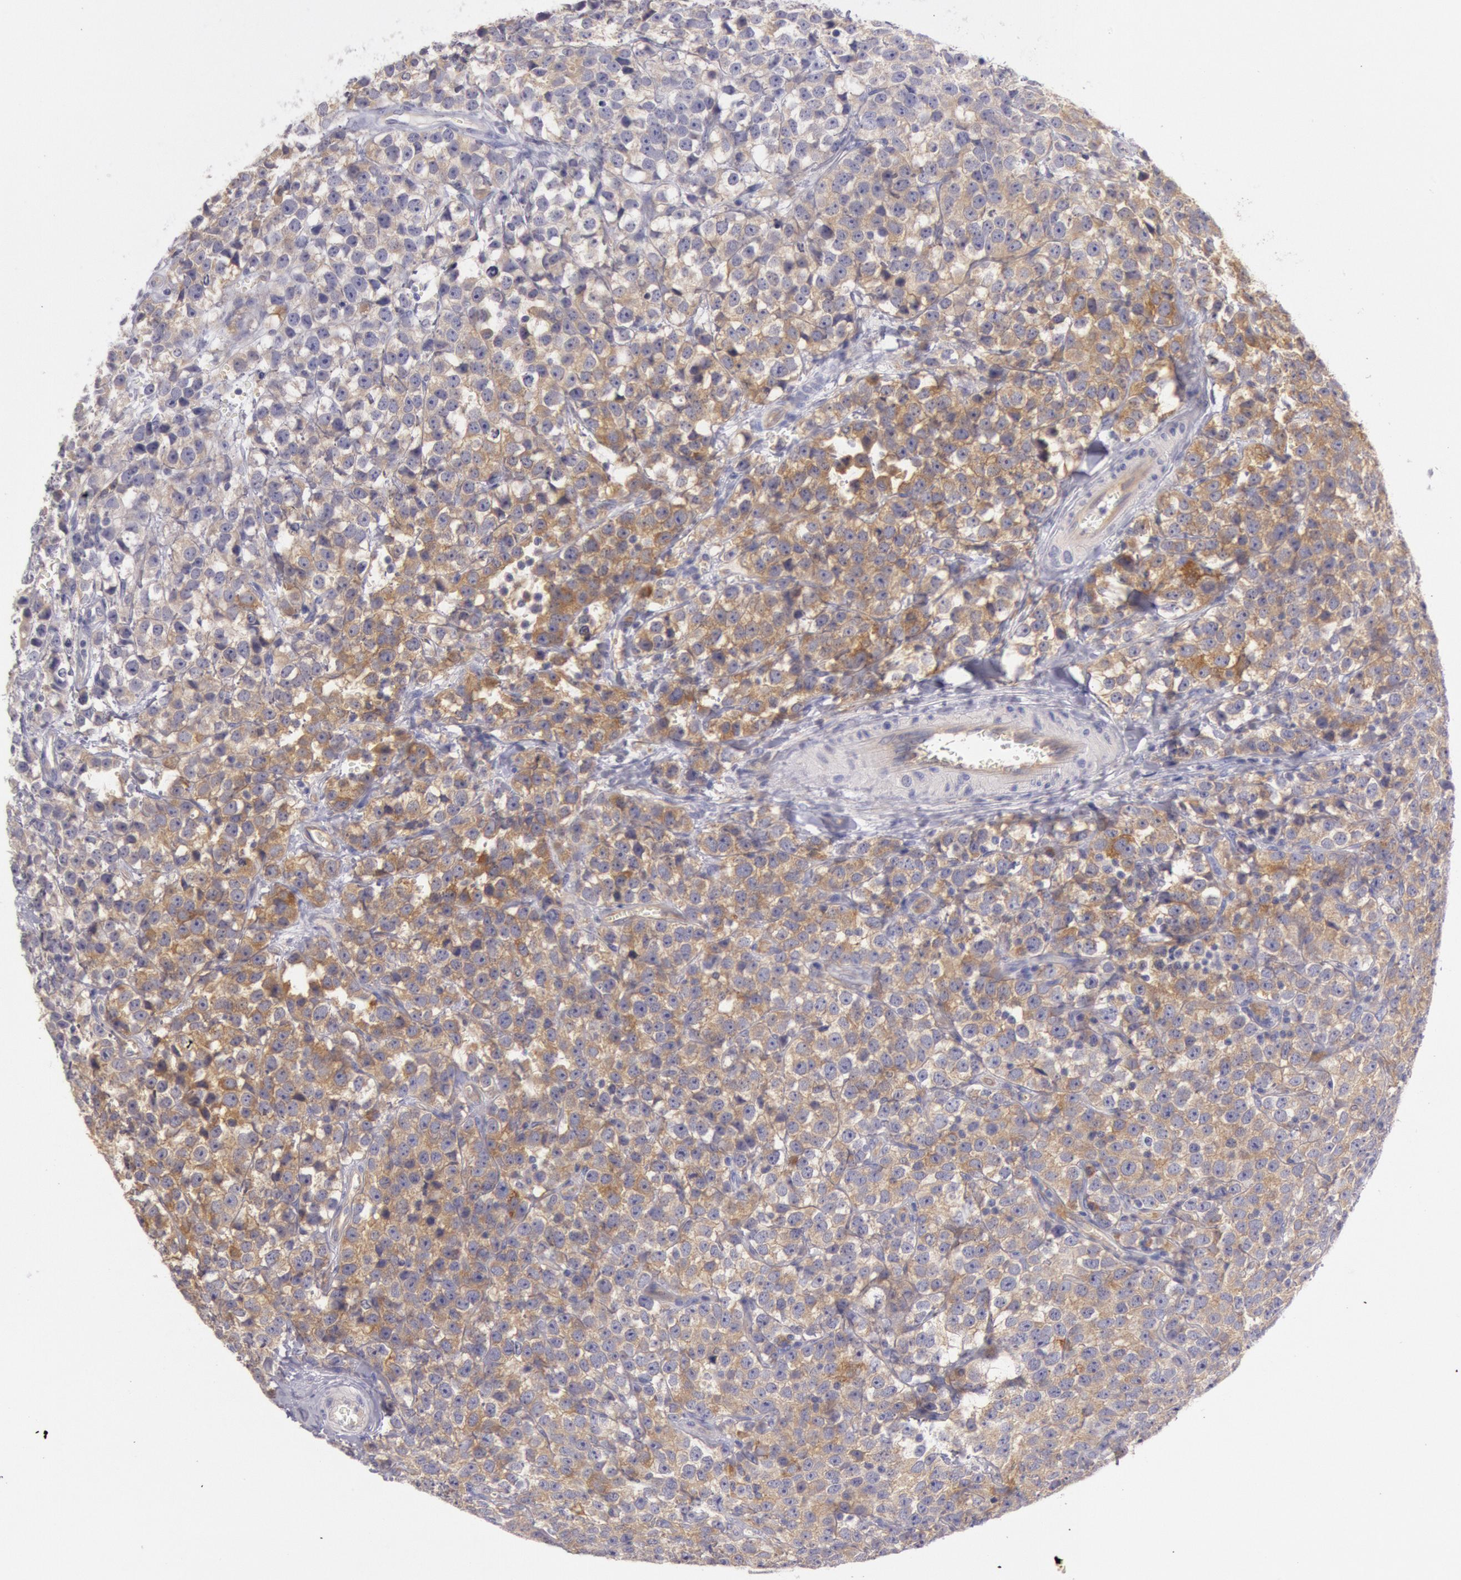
{"staining": {"intensity": "weak", "quantity": ">75%", "location": "cytoplasmic/membranous"}, "tissue": "testis cancer", "cell_type": "Tumor cells", "image_type": "cancer", "snomed": [{"axis": "morphology", "description": "Seminoma, NOS"}, {"axis": "topography", "description": "Testis"}], "caption": "Weak cytoplasmic/membranous expression is seen in approximately >75% of tumor cells in testis cancer.", "gene": "MYO5A", "patient": {"sex": "male", "age": 25}}